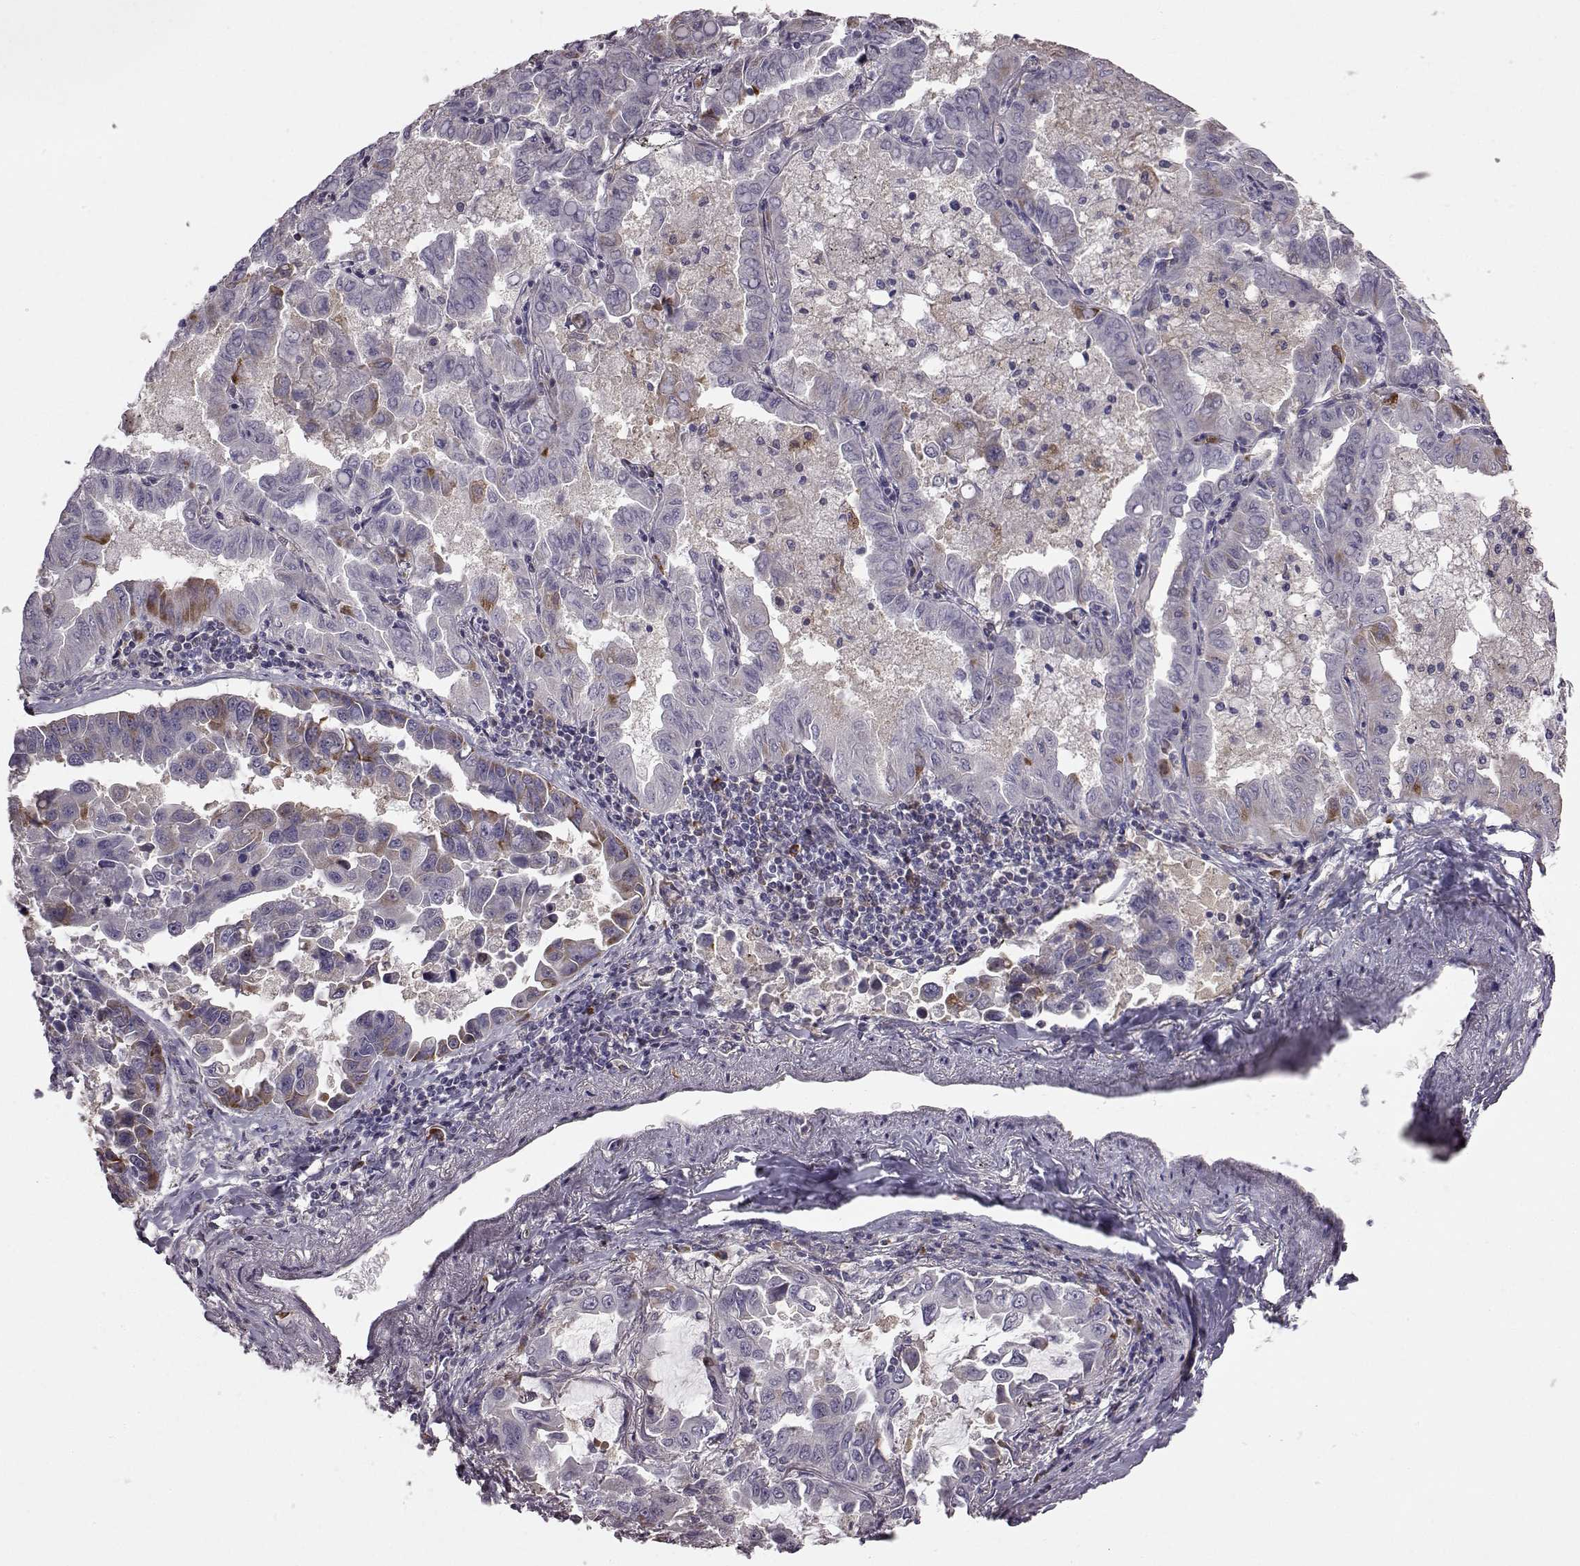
{"staining": {"intensity": "weak", "quantity": "<25%", "location": "cytoplasmic/membranous"}, "tissue": "lung cancer", "cell_type": "Tumor cells", "image_type": "cancer", "snomed": [{"axis": "morphology", "description": "Adenocarcinoma, NOS"}, {"axis": "topography", "description": "Lung"}], "caption": "An IHC photomicrograph of lung cancer (adenocarcinoma) is shown. There is no staining in tumor cells of lung cancer (adenocarcinoma). (DAB (3,3'-diaminobenzidine) immunohistochemistry, high magnification).", "gene": "ADGRG2", "patient": {"sex": "male", "age": 64}}